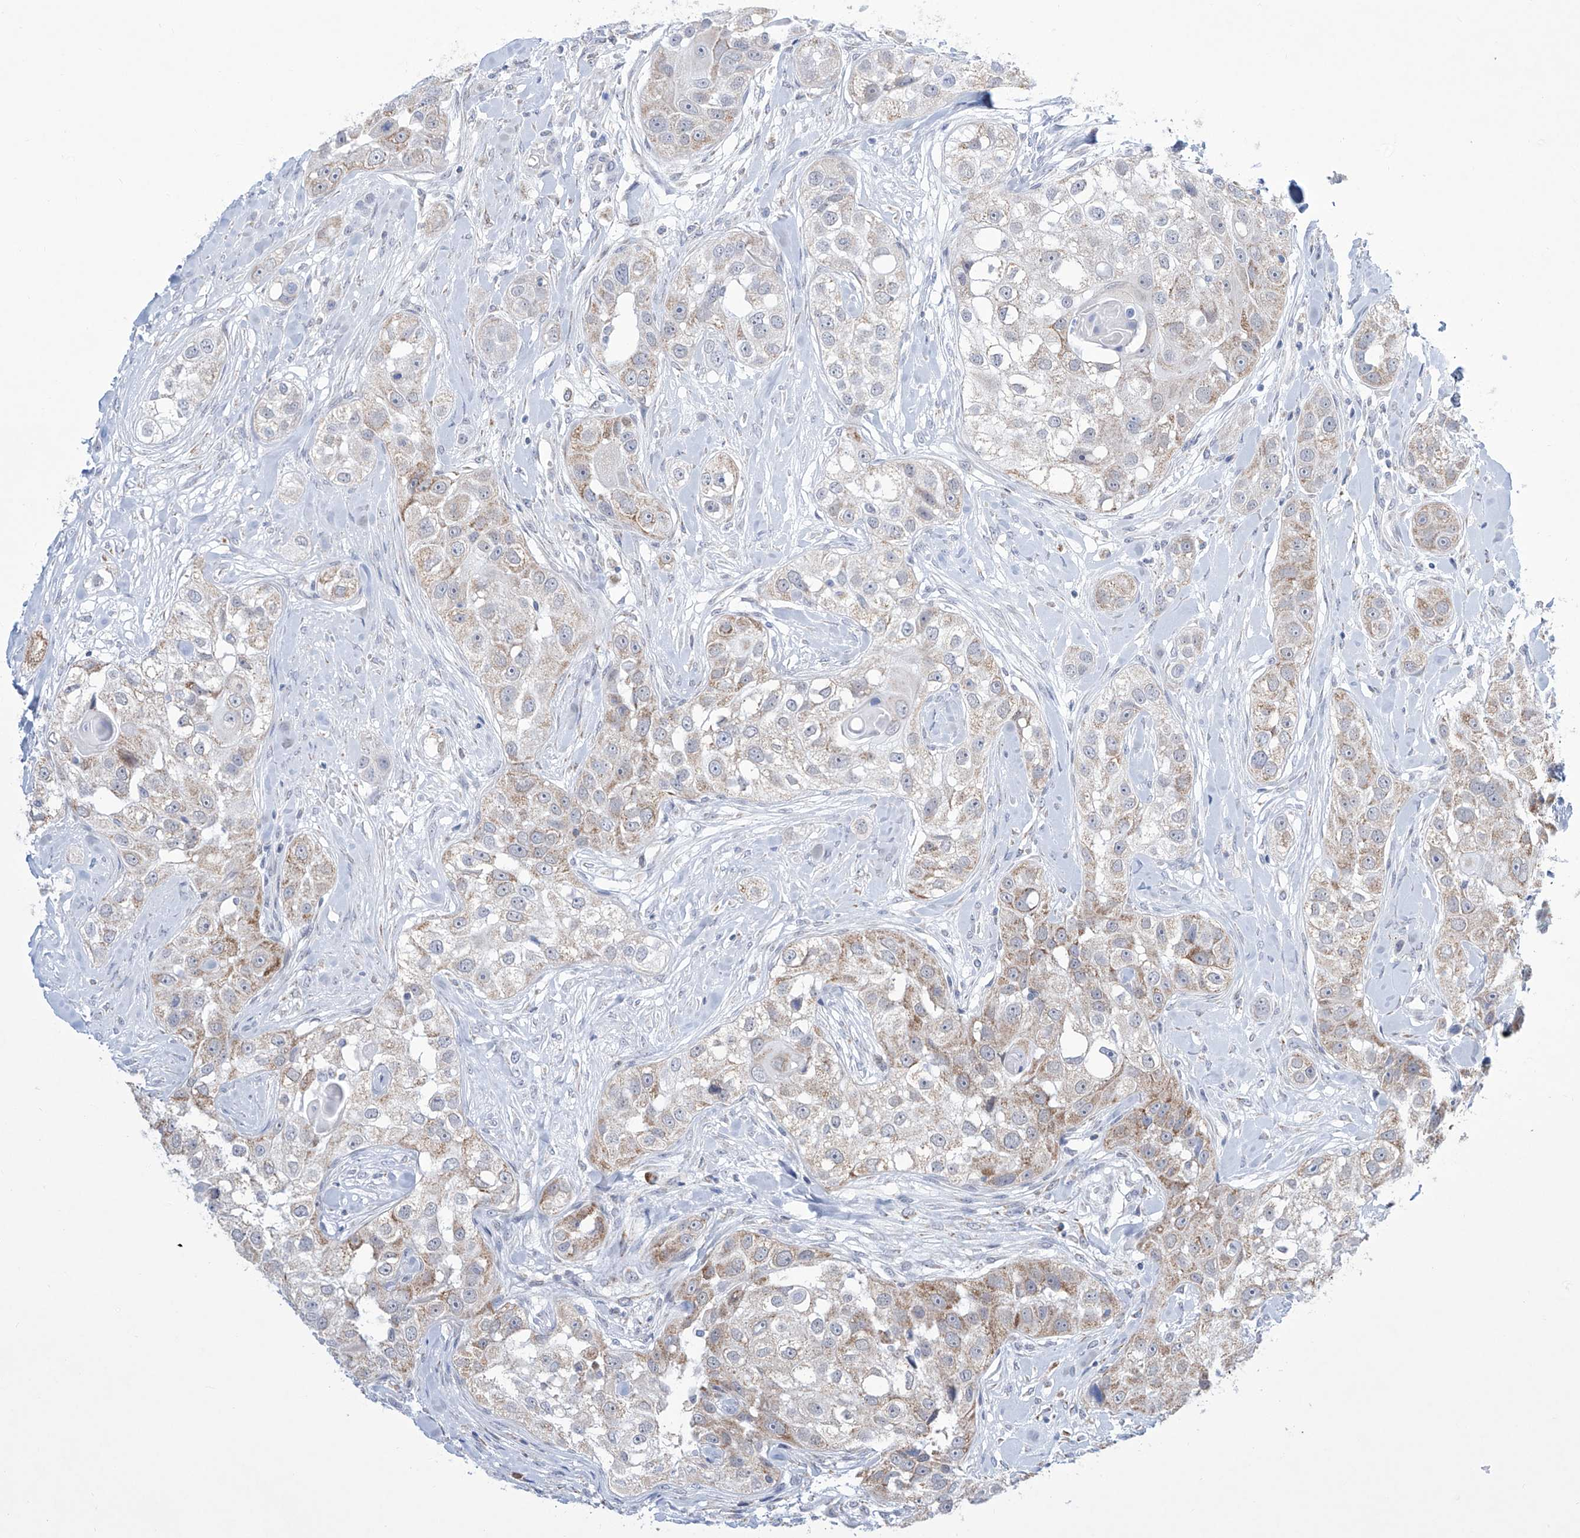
{"staining": {"intensity": "moderate", "quantity": "<25%", "location": "cytoplasmic/membranous"}, "tissue": "head and neck cancer", "cell_type": "Tumor cells", "image_type": "cancer", "snomed": [{"axis": "morphology", "description": "Normal tissue, NOS"}, {"axis": "morphology", "description": "Squamous cell carcinoma, NOS"}, {"axis": "topography", "description": "Skeletal muscle"}, {"axis": "topography", "description": "Head-Neck"}], "caption": "Moderate cytoplasmic/membranous staining for a protein is present in approximately <25% of tumor cells of head and neck squamous cell carcinoma using immunohistochemistry (IHC).", "gene": "ALDH6A1", "patient": {"sex": "male", "age": 51}}